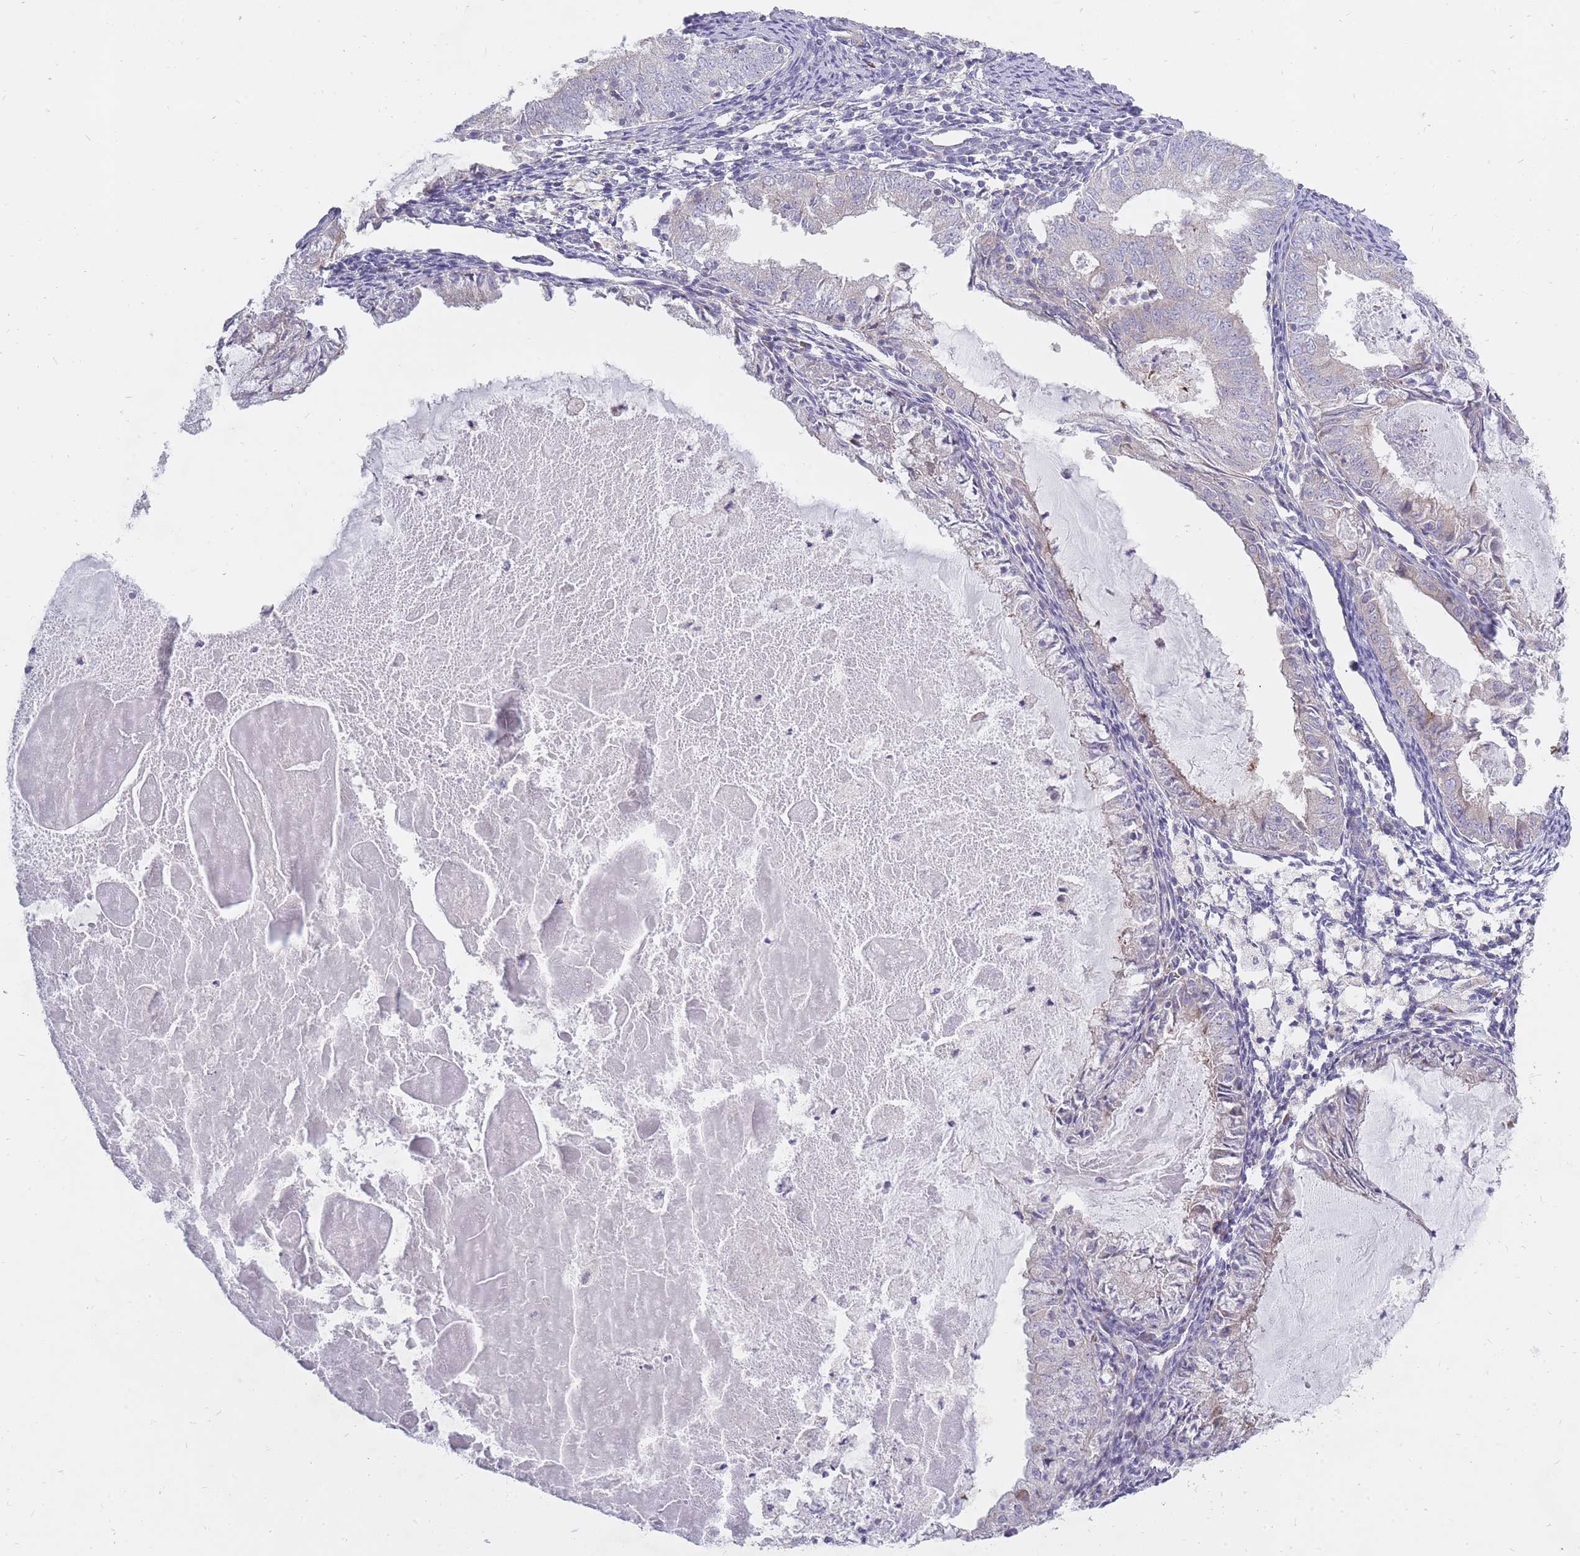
{"staining": {"intensity": "negative", "quantity": "none", "location": "none"}, "tissue": "endometrial cancer", "cell_type": "Tumor cells", "image_type": "cancer", "snomed": [{"axis": "morphology", "description": "Adenocarcinoma, NOS"}, {"axis": "topography", "description": "Endometrium"}], "caption": "Immunohistochemistry of endometrial cancer (adenocarcinoma) shows no staining in tumor cells.", "gene": "ALKBH4", "patient": {"sex": "female", "age": 57}}